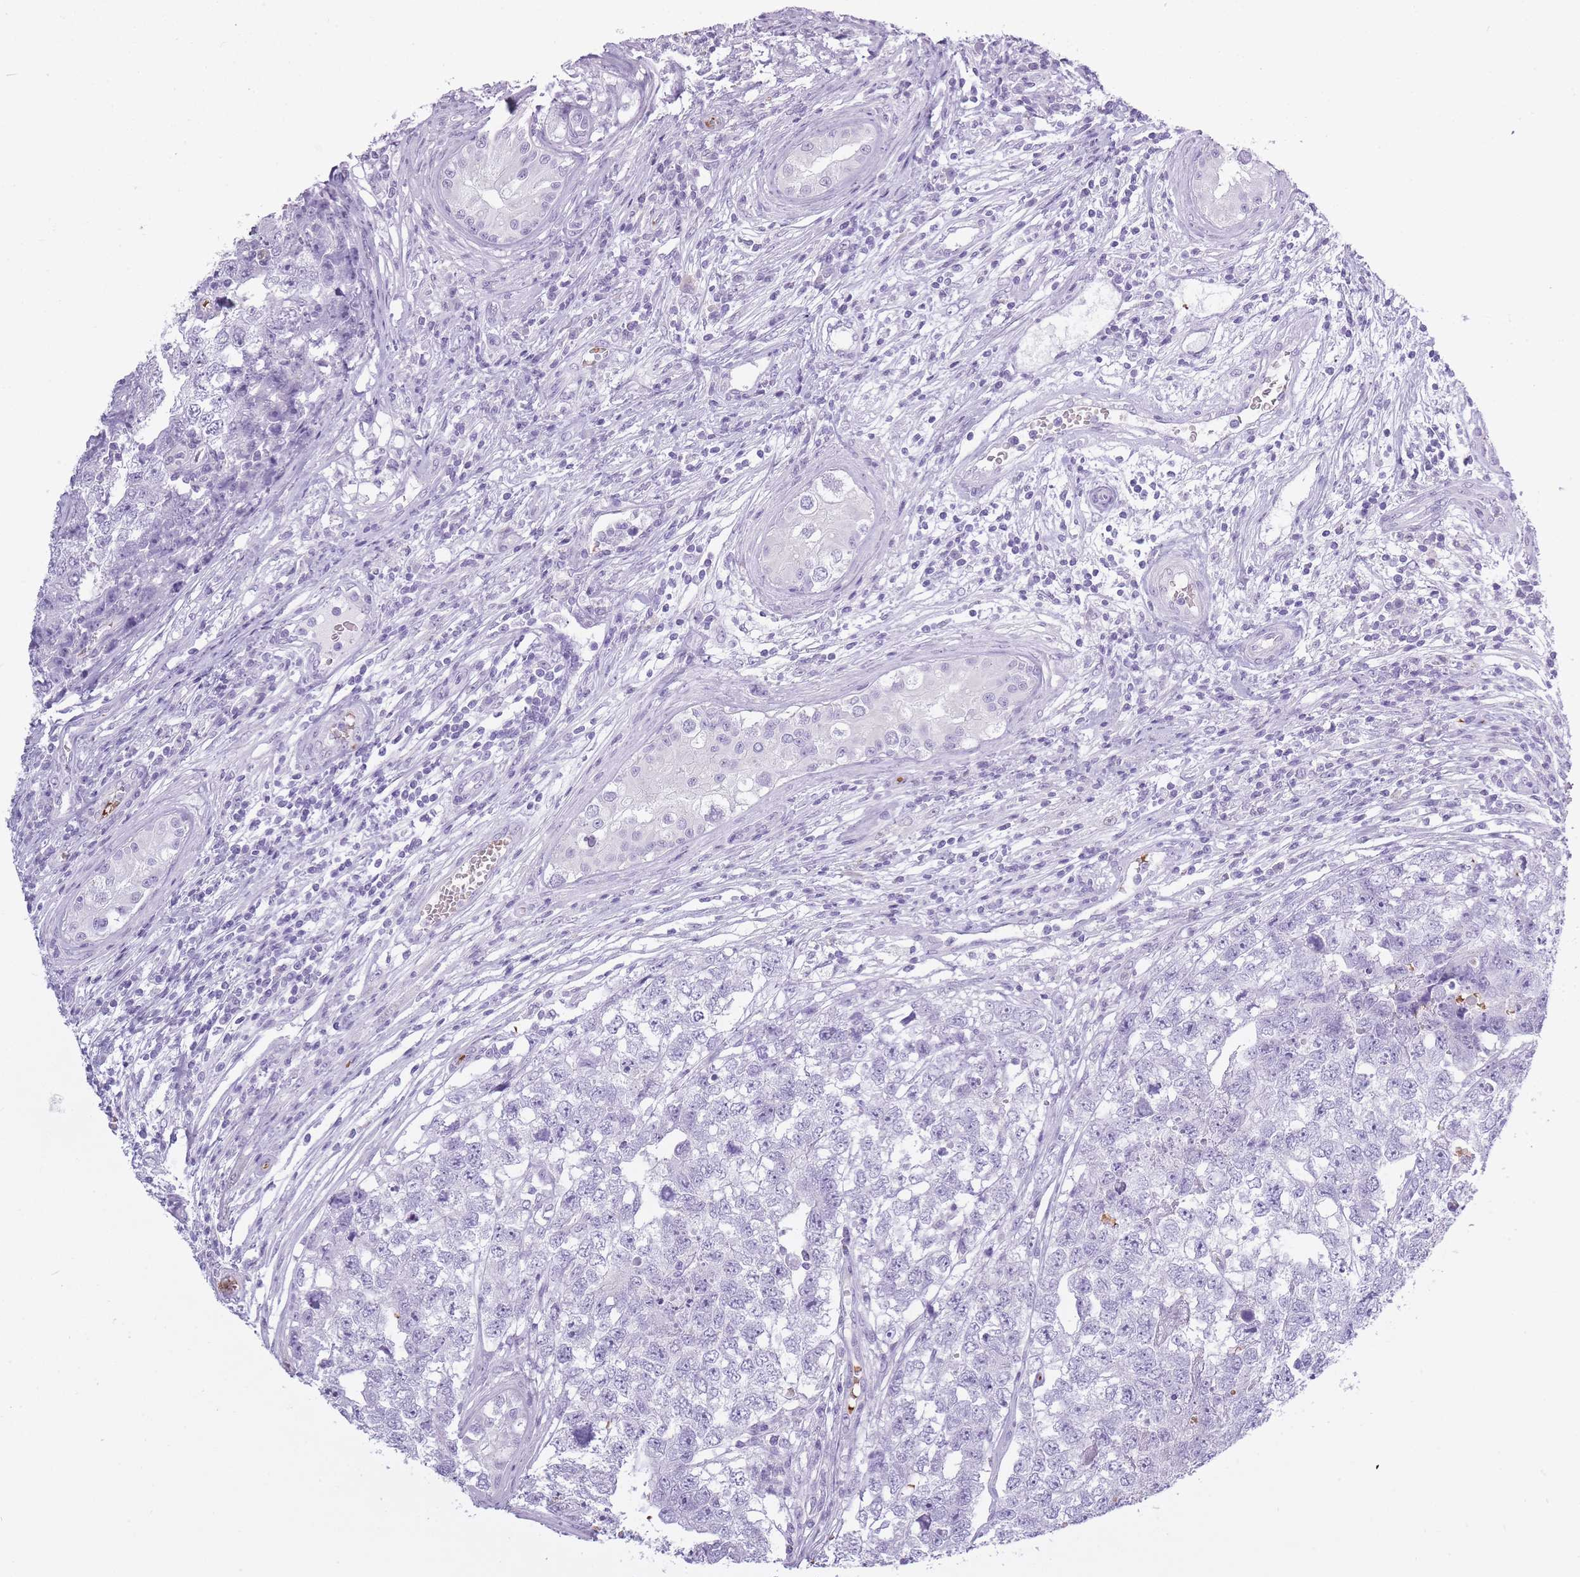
{"staining": {"intensity": "negative", "quantity": "none", "location": "none"}, "tissue": "testis cancer", "cell_type": "Tumor cells", "image_type": "cancer", "snomed": [{"axis": "morphology", "description": "Carcinoma, Embryonal, NOS"}, {"axis": "topography", "description": "Testis"}], "caption": "Immunohistochemistry of human testis cancer shows no positivity in tumor cells.", "gene": "OR7C1", "patient": {"sex": "male", "age": 22}}